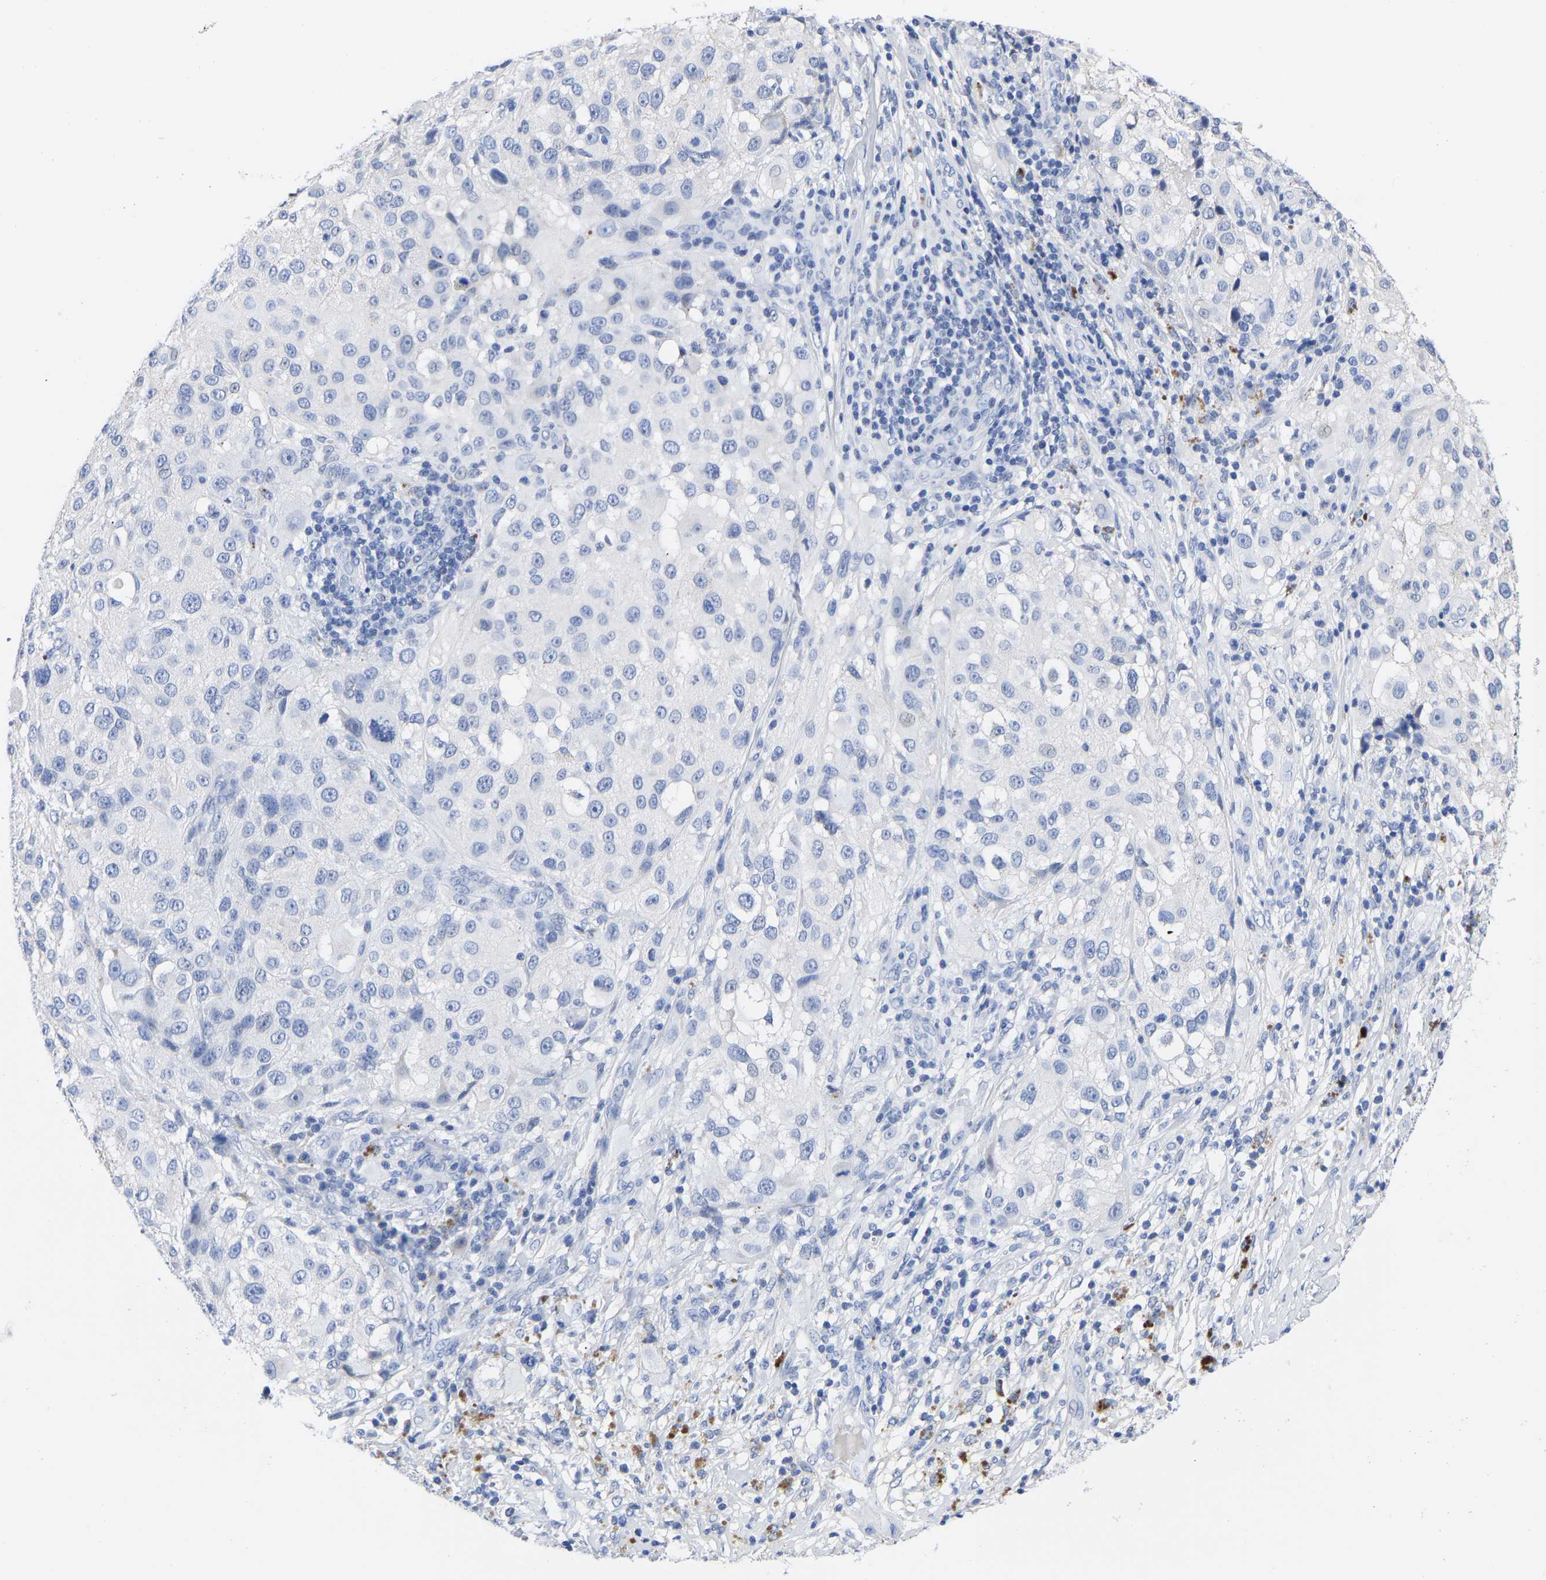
{"staining": {"intensity": "negative", "quantity": "none", "location": "none"}, "tissue": "melanoma", "cell_type": "Tumor cells", "image_type": "cancer", "snomed": [{"axis": "morphology", "description": "Necrosis, NOS"}, {"axis": "morphology", "description": "Malignant melanoma, NOS"}, {"axis": "topography", "description": "Skin"}], "caption": "Immunohistochemistry of human malignant melanoma shows no expression in tumor cells.", "gene": "GPA33", "patient": {"sex": "female", "age": 87}}